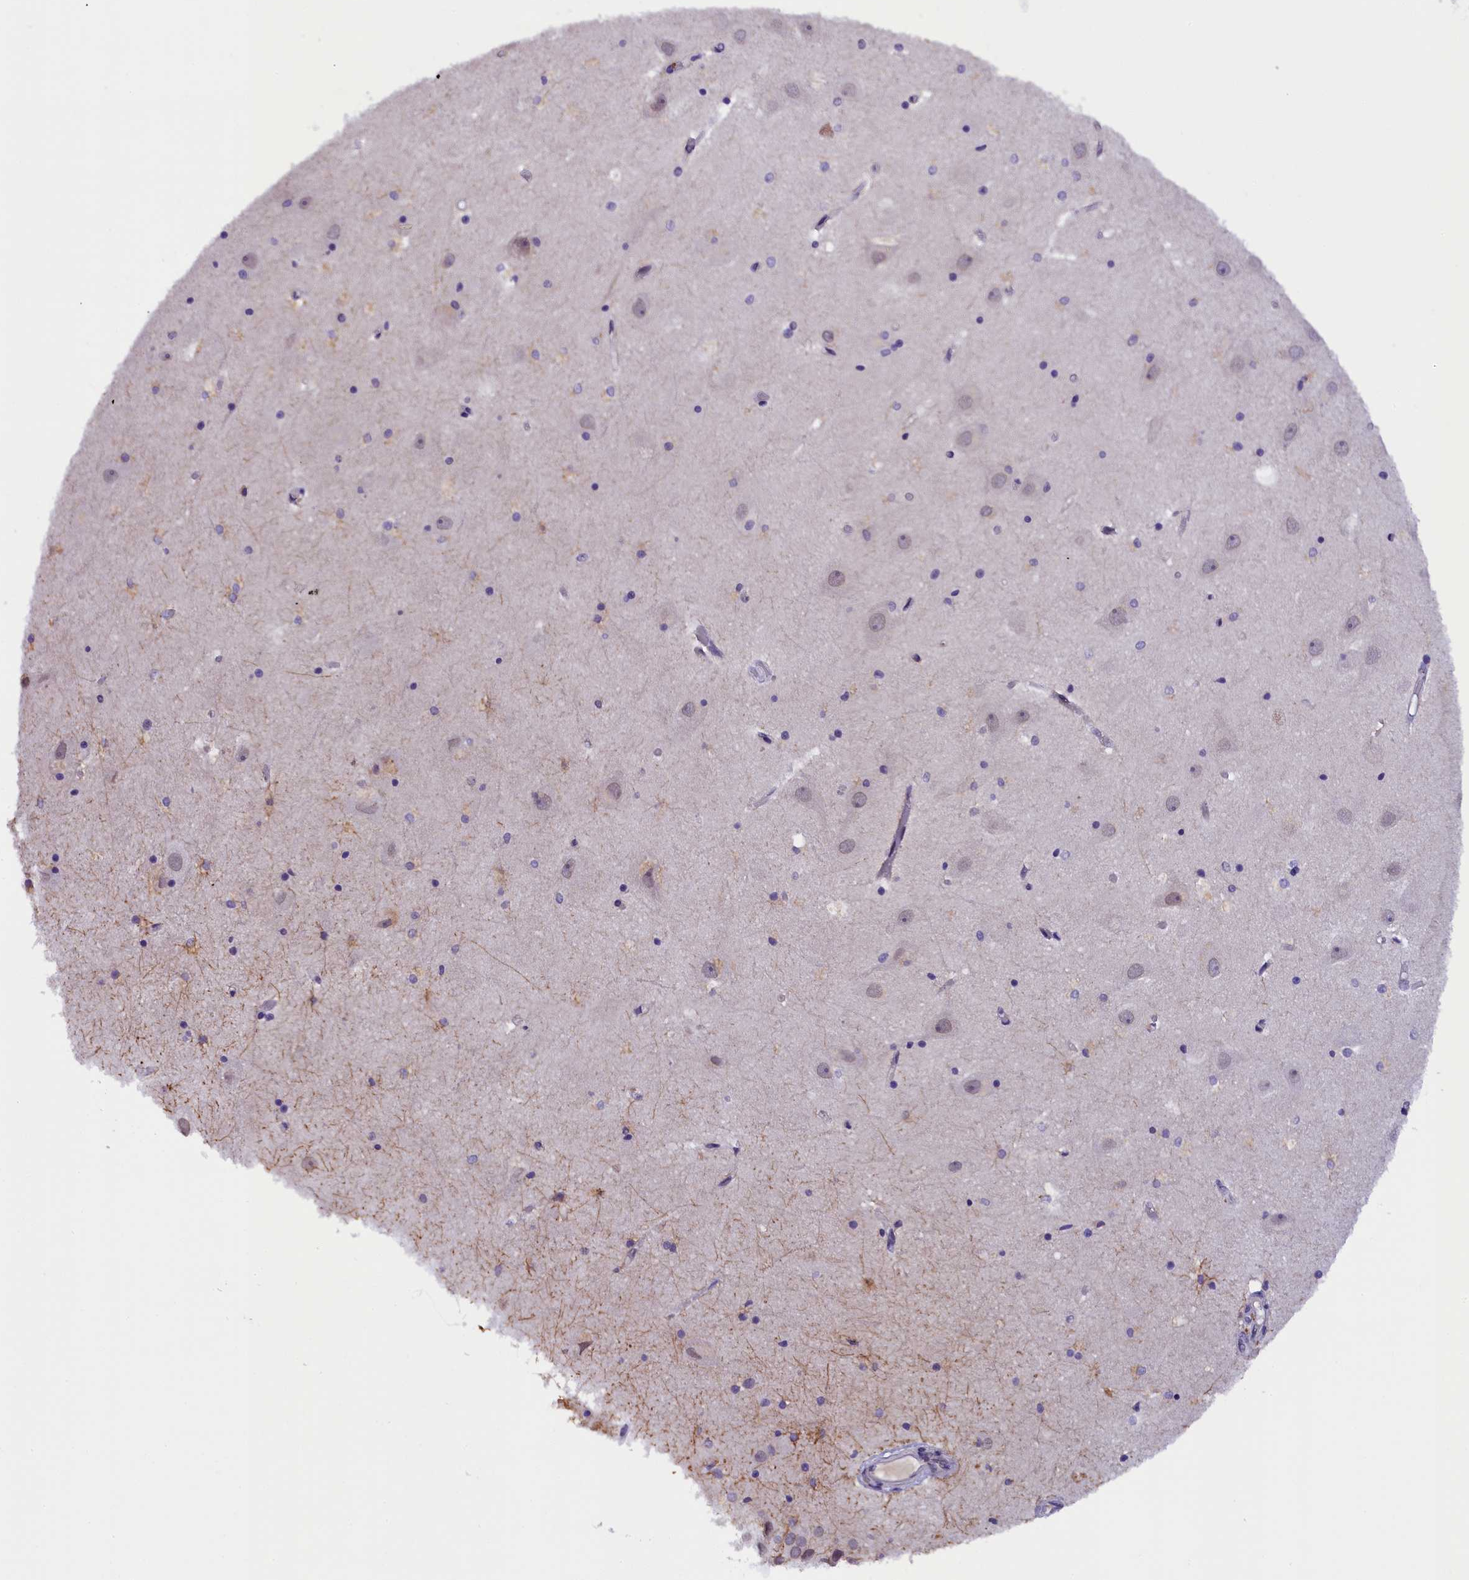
{"staining": {"intensity": "moderate", "quantity": "<25%", "location": "cytoplasmic/membranous"}, "tissue": "hippocampus", "cell_type": "Glial cells", "image_type": "normal", "snomed": [{"axis": "morphology", "description": "Normal tissue, NOS"}, {"axis": "topography", "description": "Hippocampus"}], "caption": "DAB (3,3'-diaminobenzidine) immunohistochemical staining of benign hippocampus displays moderate cytoplasmic/membranous protein expression in approximately <25% of glial cells.", "gene": "IQCN", "patient": {"sex": "female", "age": 52}}